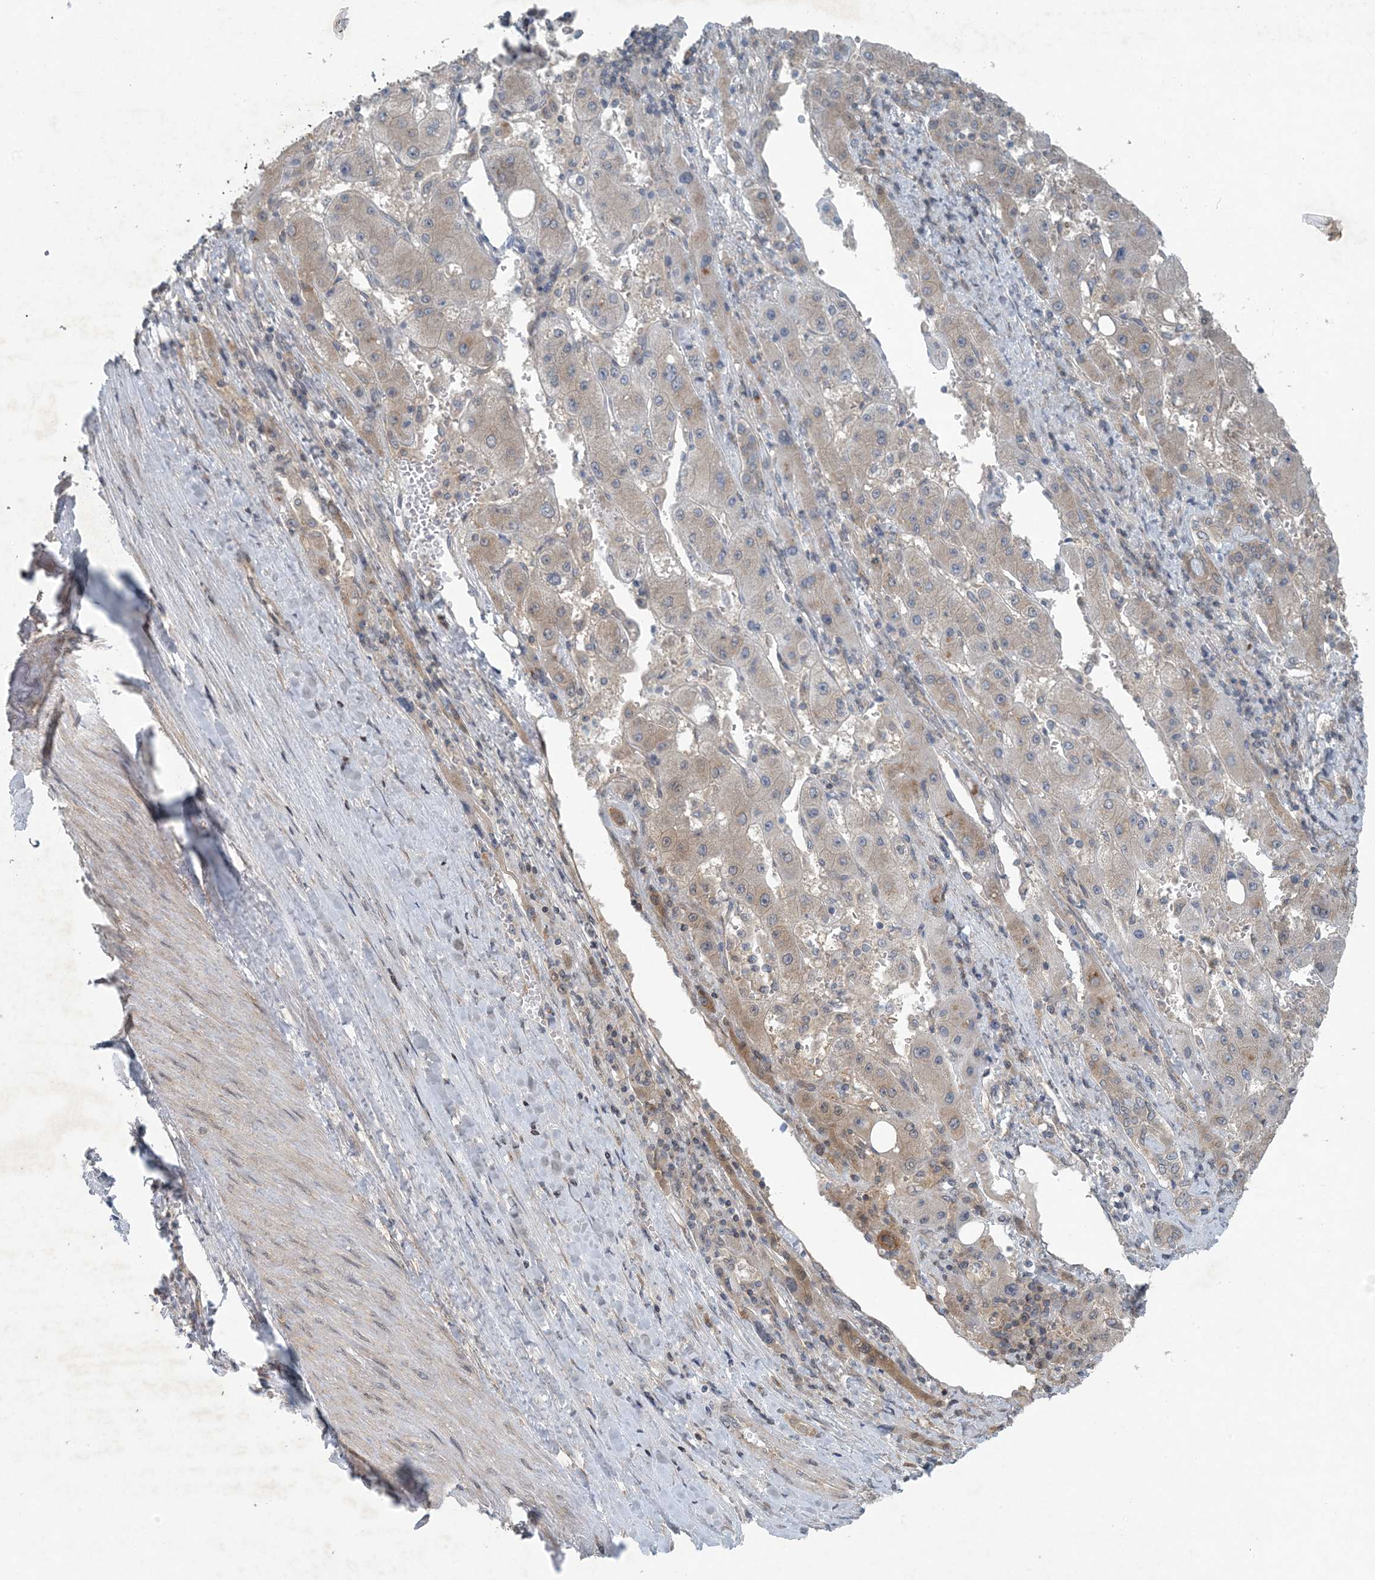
{"staining": {"intensity": "weak", "quantity": "<25%", "location": "cytoplasmic/membranous"}, "tissue": "liver cancer", "cell_type": "Tumor cells", "image_type": "cancer", "snomed": [{"axis": "morphology", "description": "Carcinoma, Hepatocellular, NOS"}, {"axis": "topography", "description": "Liver"}], "caption": "An immunohistochemistry (IHC) image of liver hepatocellular carcinoma is shown. There is no staining in tumor cells of liver hepatocellular carcinoma.", "gene": "HIKESHI", "patient": {"sex": "female", "age": 73}}